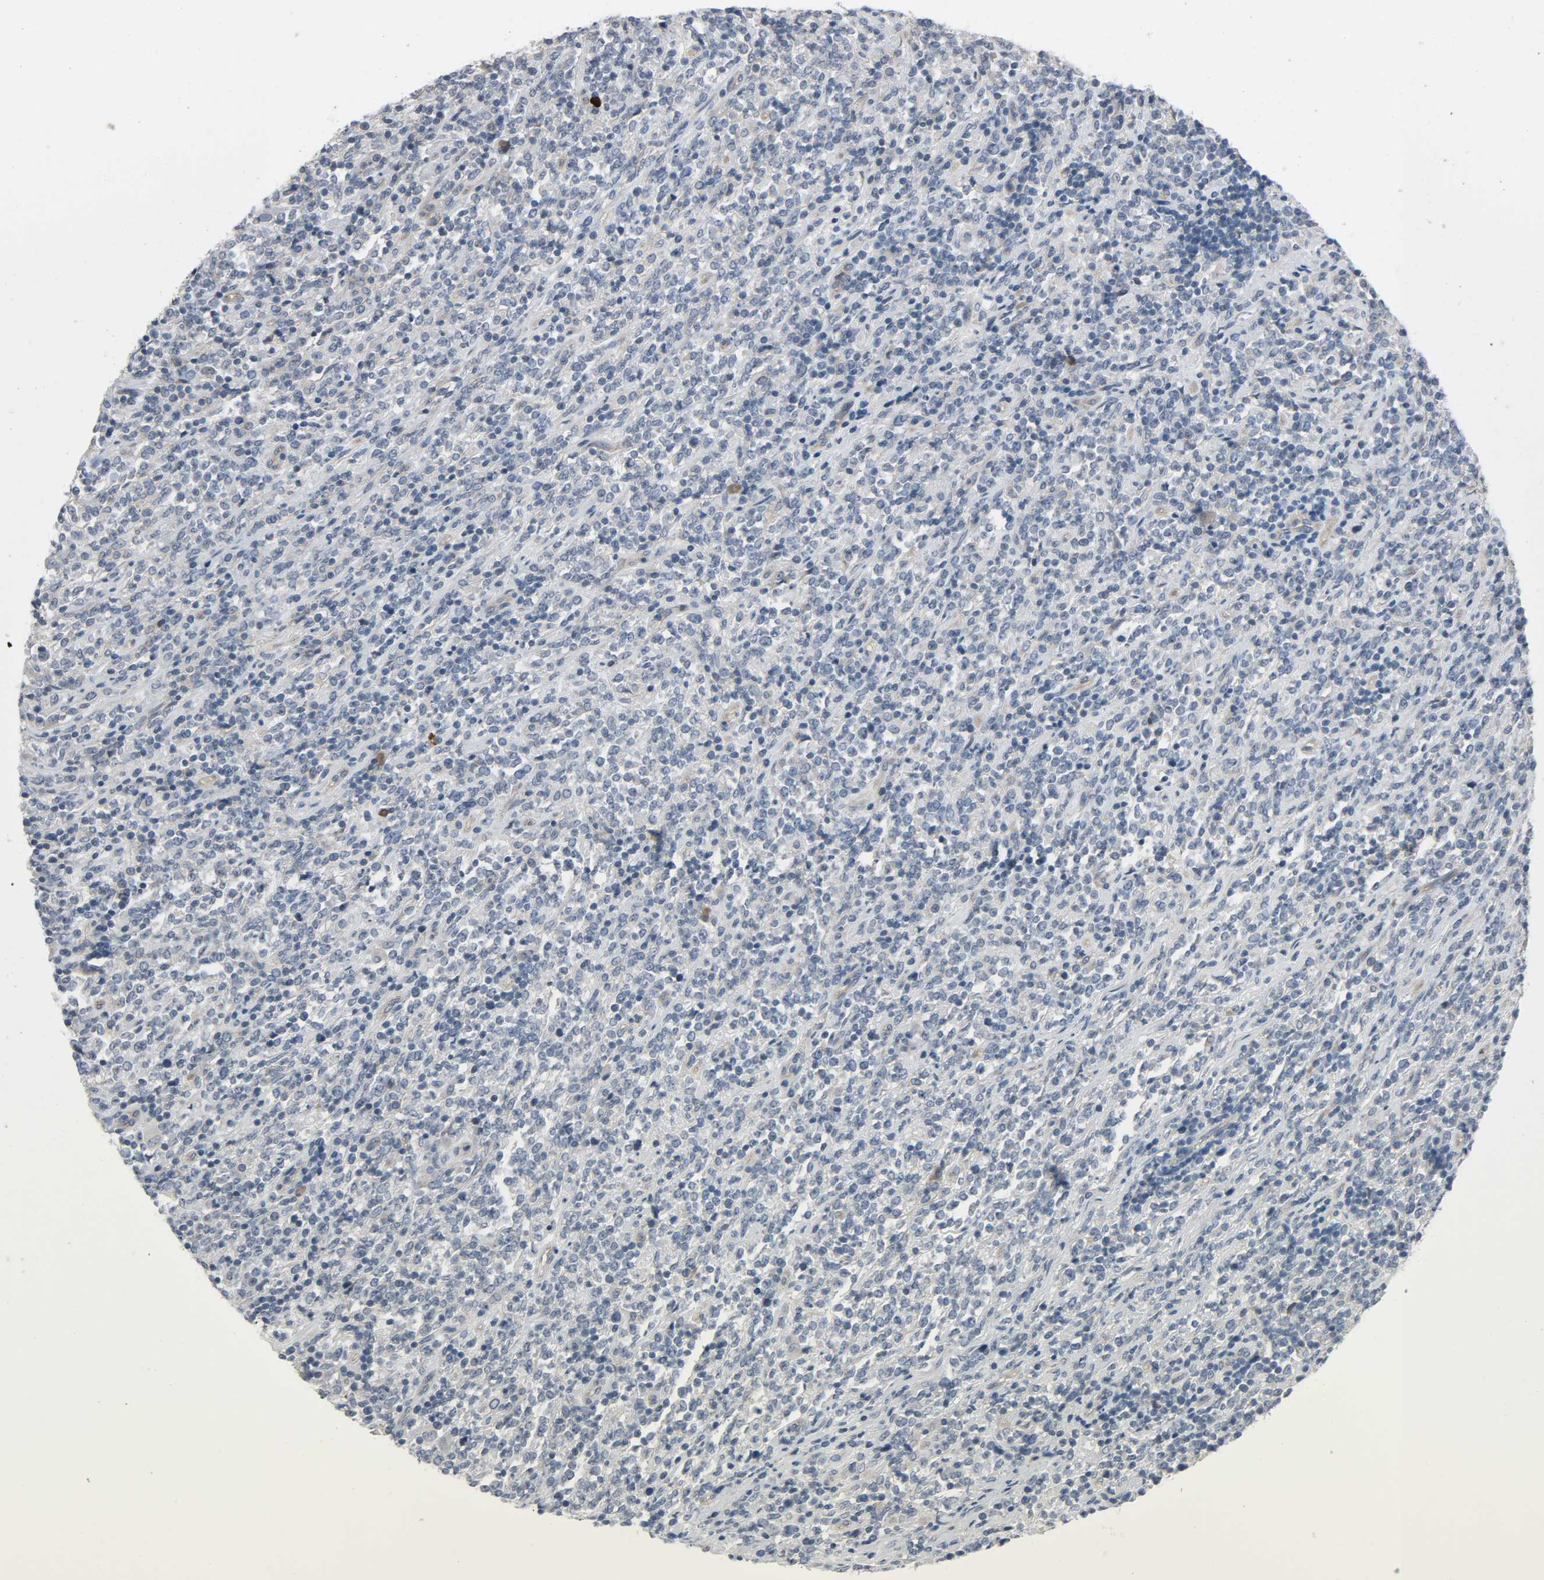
{"staining": {"intensity": "negative", "quantity": "none", "location": "none"}, "tissue": "lymphoma", "cell_type": "Tumor cells", "image_type": "cancer", "snomed": [{"axis": "morphology", "description": "Malignant lymphoma, non-Hodgkin's type, High grade"}, {"axis": "topography", "description": "Soft tissue"}], "caption": "High-grade malignant lymphoma, non-Hodgkin's type stained for a protein using immunohistochemistry displays no expression tumor cells.", "gene": "LIMCH1", "patient": {"sex": "male", "age": 18}}